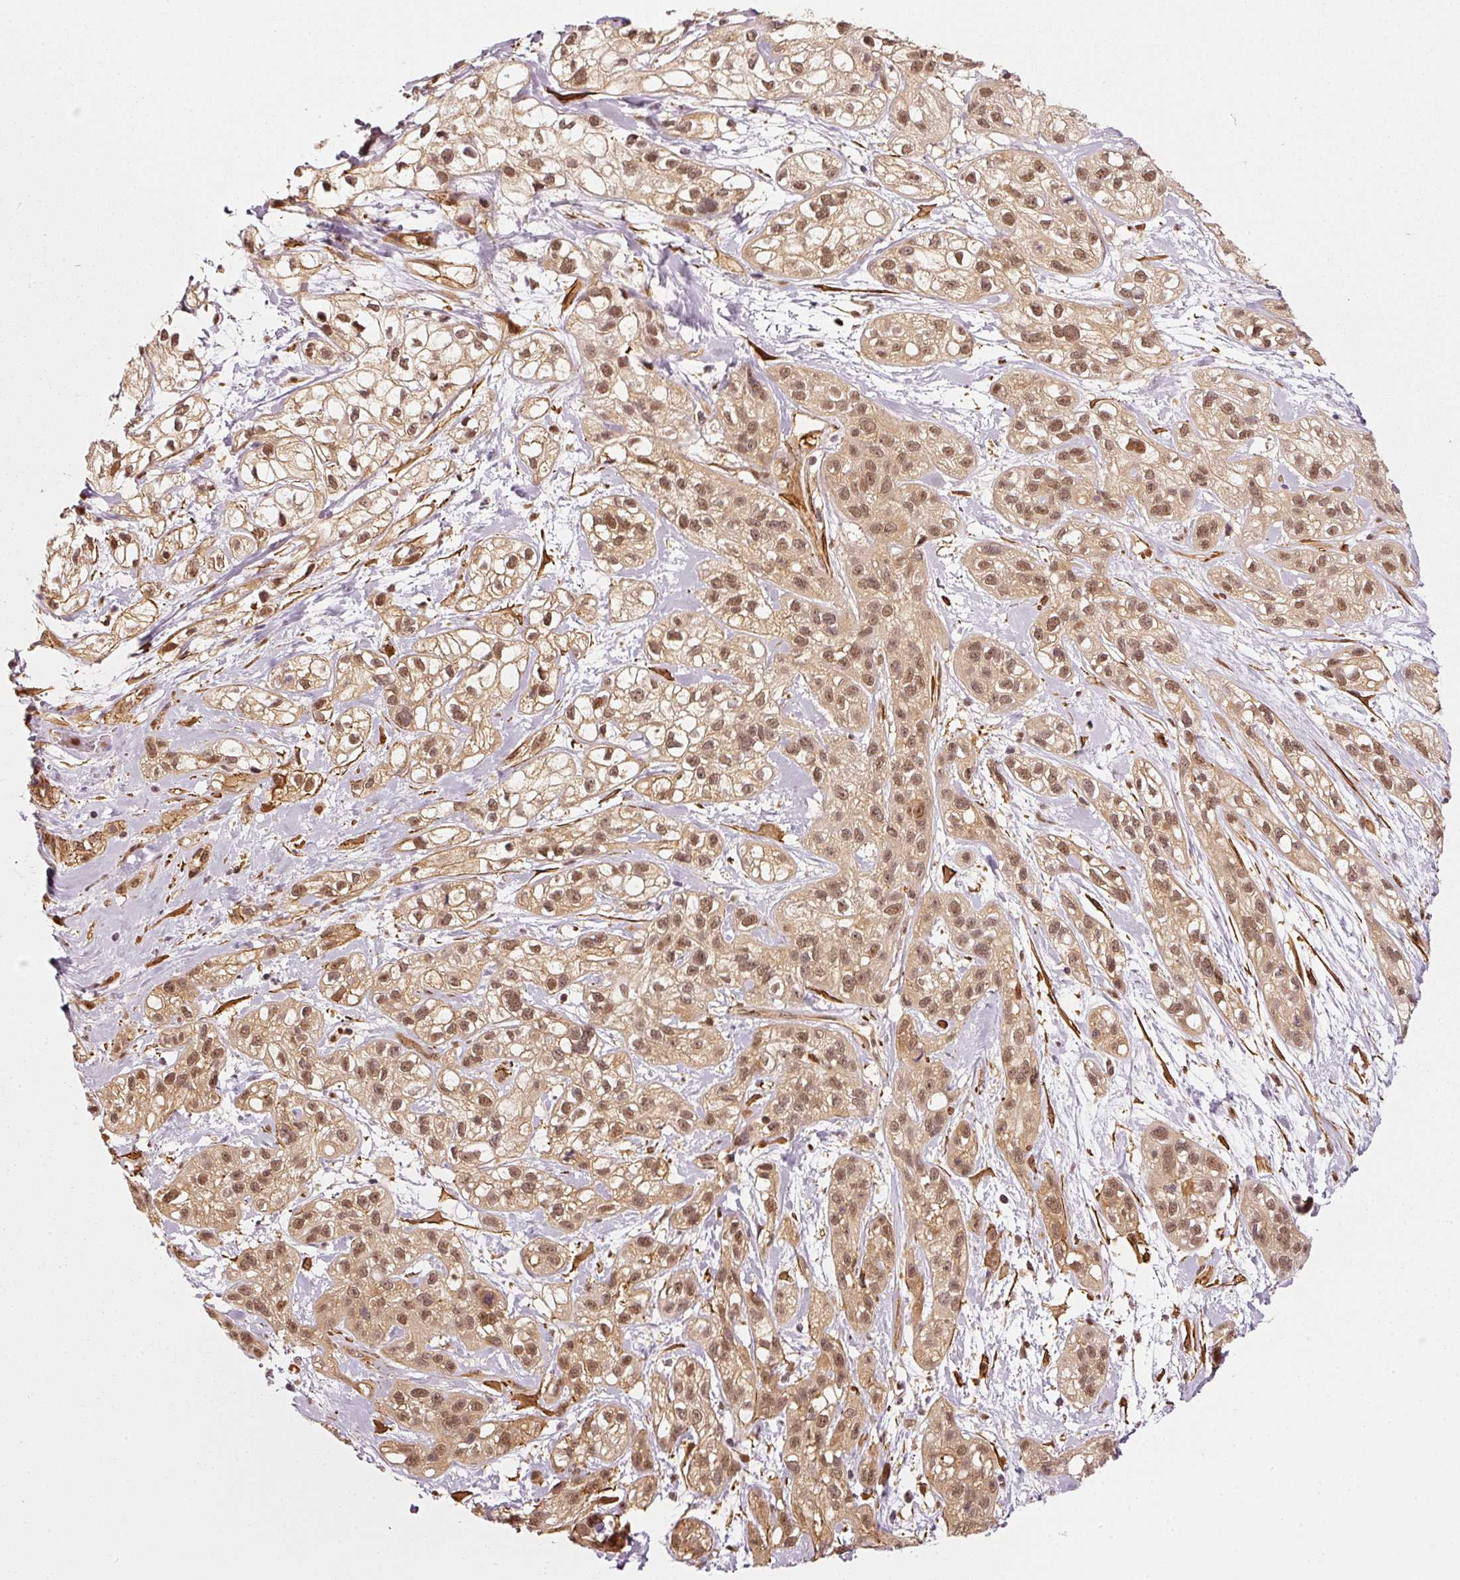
{"staining": {"intensity": "moderate", "quantity": ">75%", "location": "cytoplasmic/membranous,nuclear"}, "tissue": "skin cancer", "cell_type": "Tumor cells", "image_type": "cancer", "snomed": [{"axis": "morphology", "description": "Squamous cell carcinoma, NOS"}, {"axis": "topography", "description": "Skin"}], "caption": "A brown stain shows moderate cytoplasmic/membranous and nuclear positivity of a protein in squamous cell carcinoma (skin) tumor cells.", "gene": "PSMD1", "patient": {"sex": "male", "age": 82}}